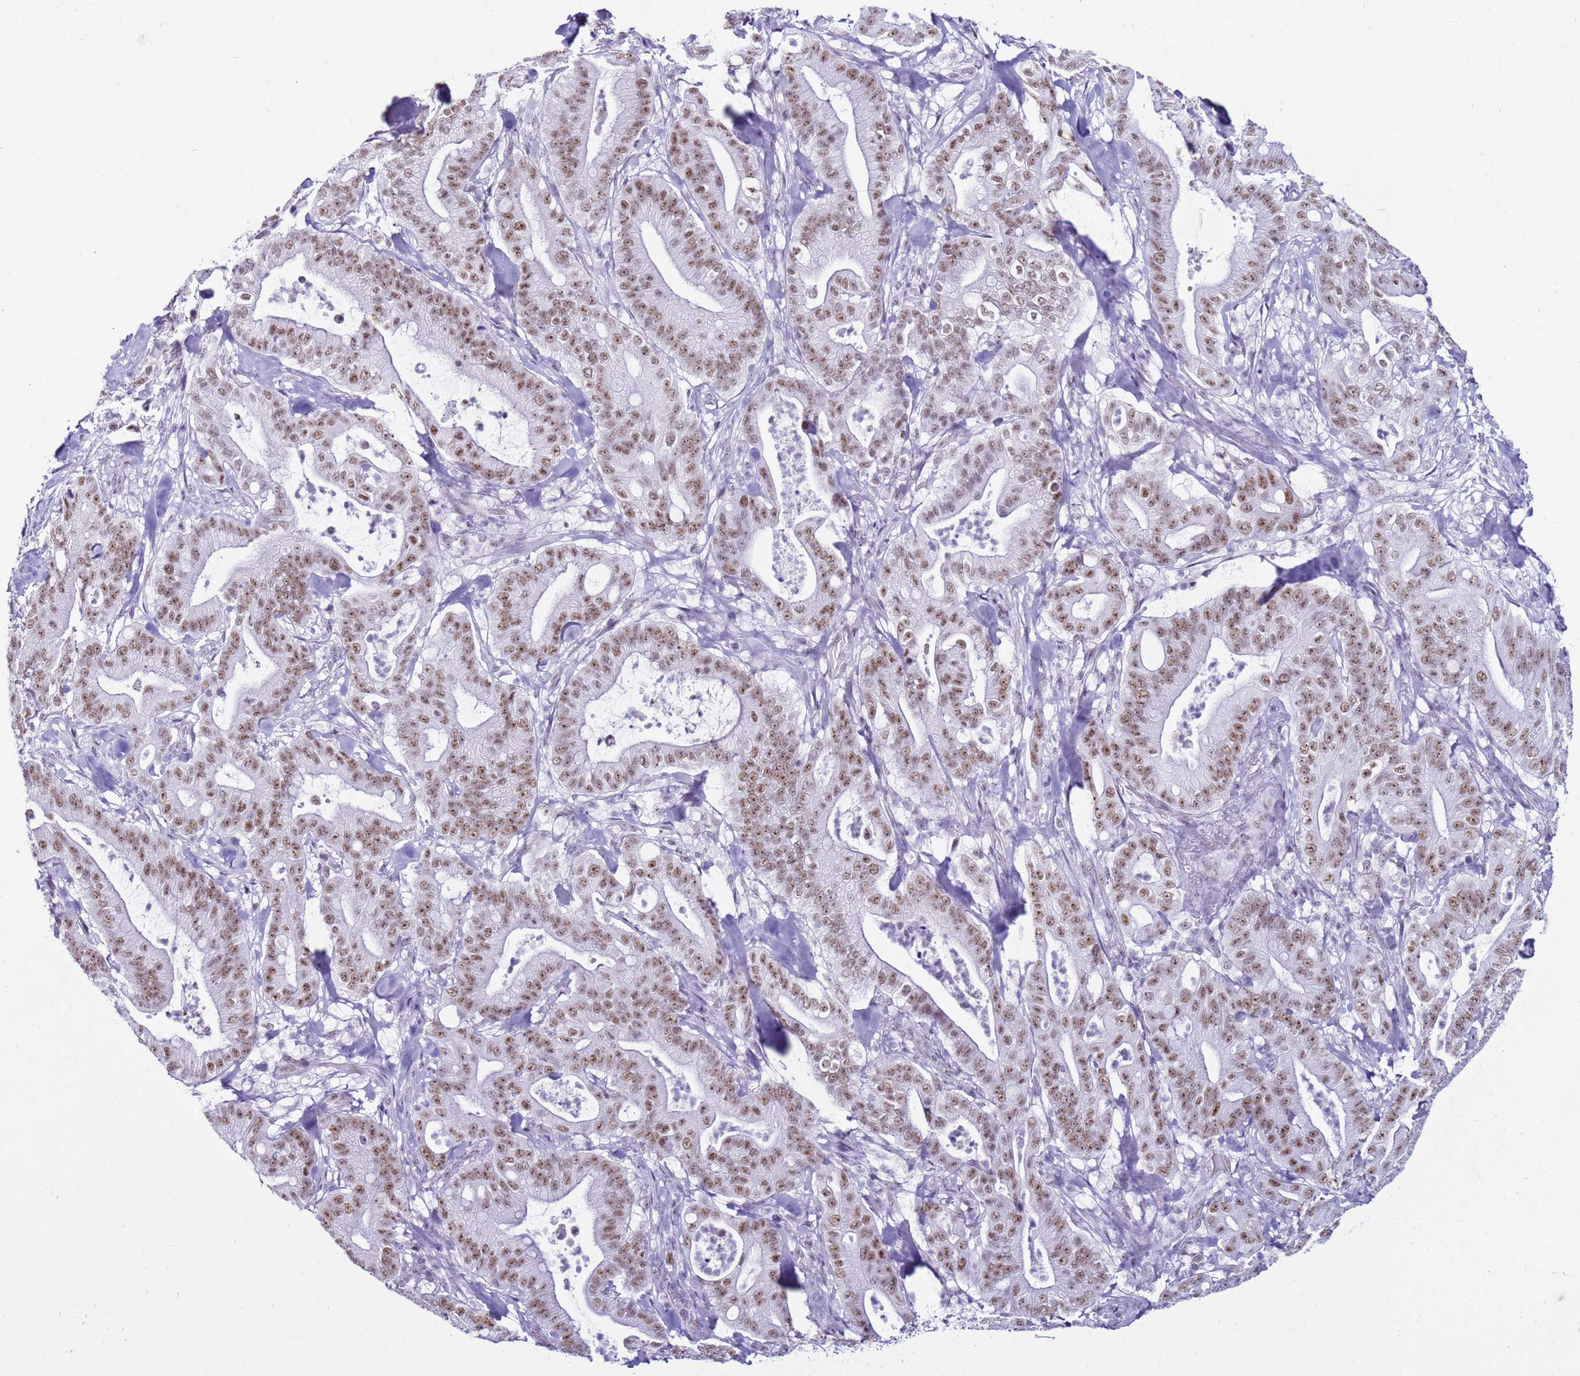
{"staining": {"intensity": "moderate", "quantity": ">75%", "location": "nuclear"}, "tissue": "pancreatic cancer", "cell_type": "Tumor cells", "image_type": "cancer", "snomed": [{"axis": "morphology", "description": "Adenocarcinoma, NOS"}, {"axis": "topography", "description": "Pancreas"}], "caption": "Immunohistochemical staining of pancreatic adenocarcinoma reveals medium levels of moderate nuclear positivity in about >75% of tumor cells. The protein is shown in brown color, while the nuclei are stained blue.", "gene": "DHX15", "patient": {"sex": "male", "age": 71}}